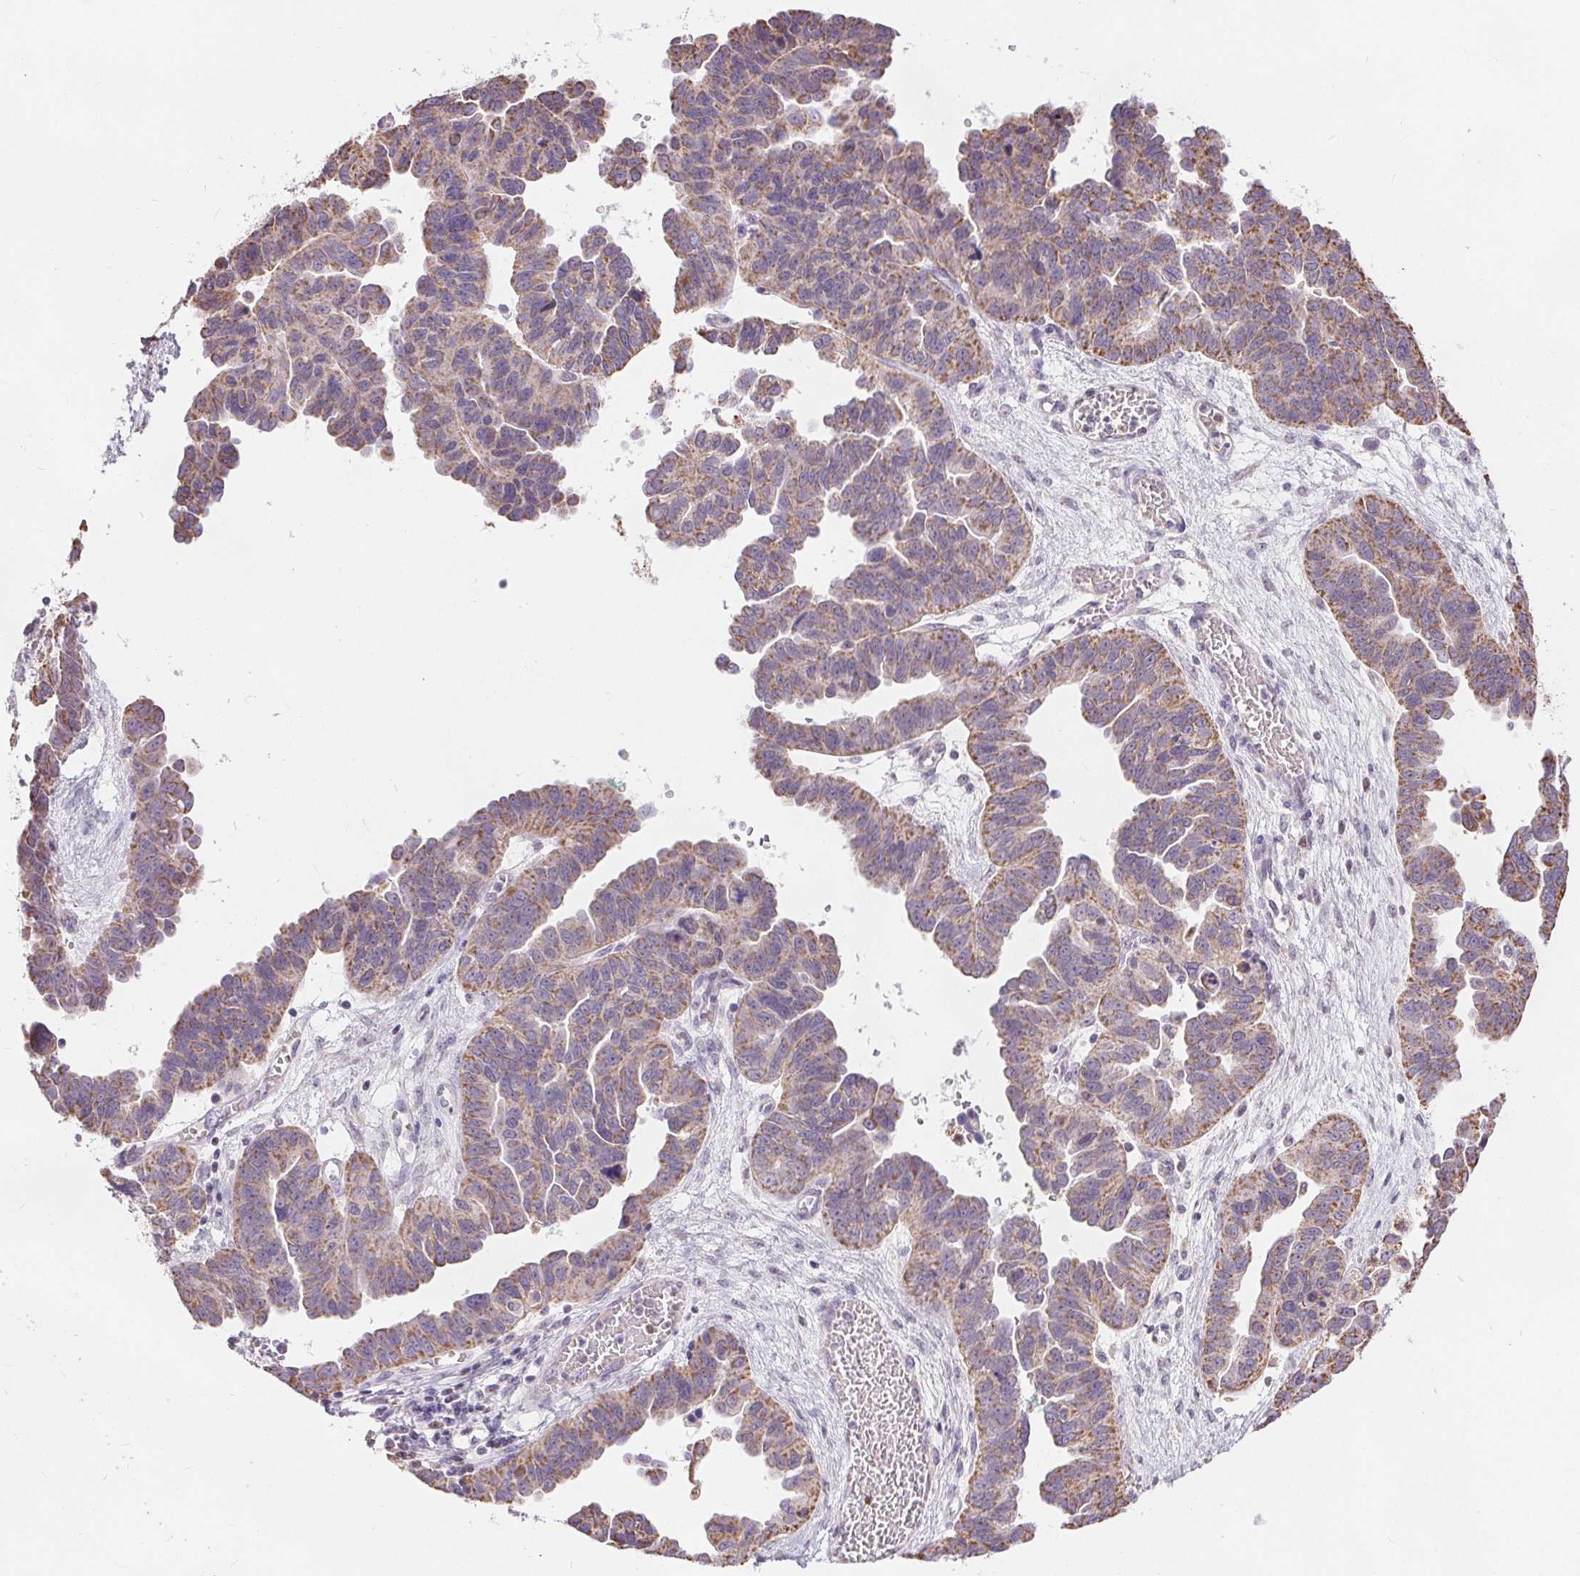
{"staining": {"intensity": "weak", "quantity": ">75%", "location": "cytoplasmic/membranous"}, "tissue": "ovarian cancer", "cell_type": "Tumor cells", "image_type": "cancer", "snomed": [{"axis": "morphology", "description": "Cystadenocarcinoma, serous, NOS"}, {"axis": "topography", "description": "Ovary"}], "caption": "Ovarian serous cystadenocarcinoma stained with a brown dye shows weak cytoplasmic/membranous positive staining in about >75% of tumor cells.", "gene": "POU2F2", "patient": {"sex": "female", "age": 64}}